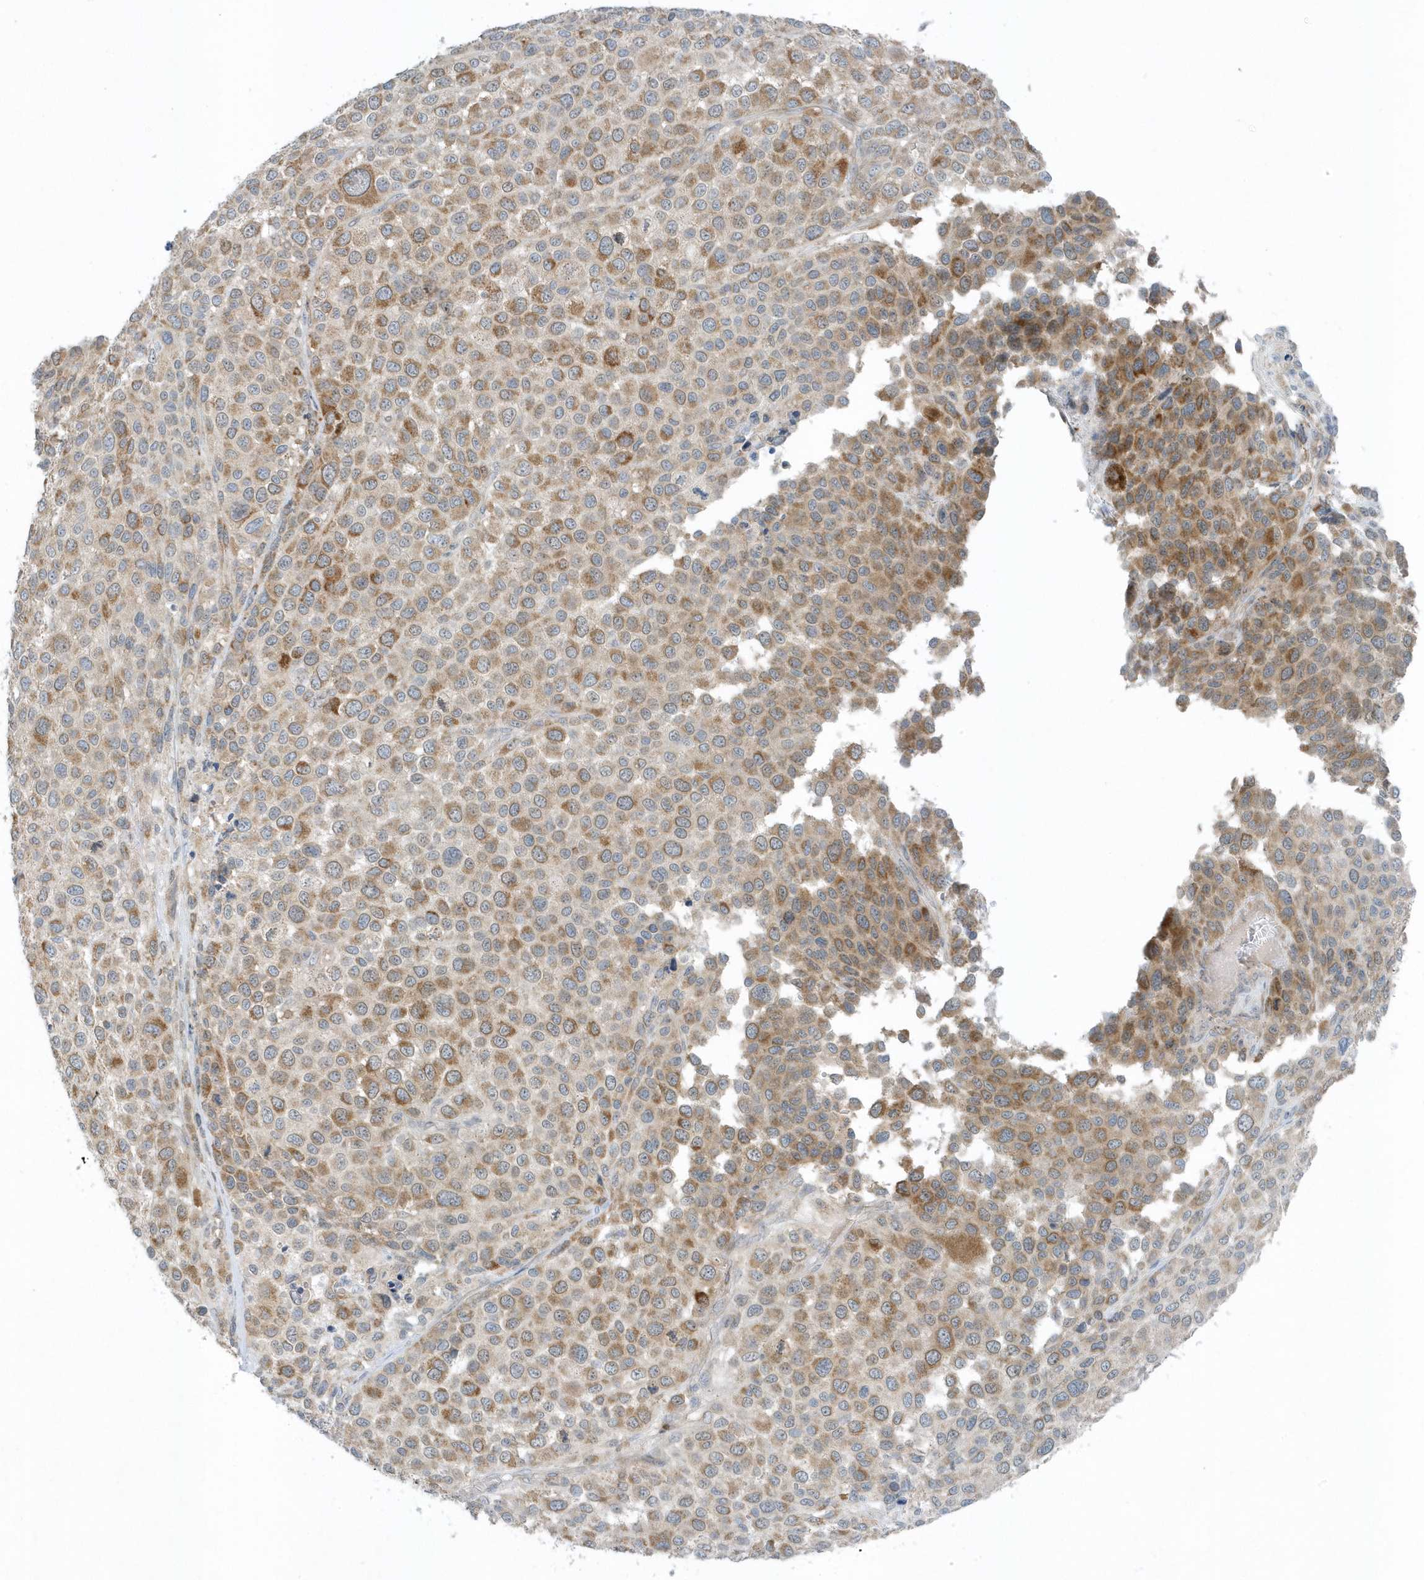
{"staining": {"intensity": "moderate", "quantity": ">75%", "location": "cytoplasmic/membranous"}, "tissue": "melanoma", "cell_type": "Tumor cells", "image_type": "cancer", "snomed": [{"axis": "morphology", "description": "Malignant melanoma, NOS"}, {"axis": "topography", "description": "Skin of trunk"}], "caption": "IHC staining of malignant melanoma, which demonstrates medium levels of moderate cytoplasmic/membranous positivity in approximately >75% of tumor cells indicating moderate cytoplasmic/membranous protein positivity. The staining was performed using DAB (brown) for protein detection and nuclei were counterstained in hematoxylin (blue).", "gene": "SCN3A", "patient": {"sex": "male", "age": 71}}